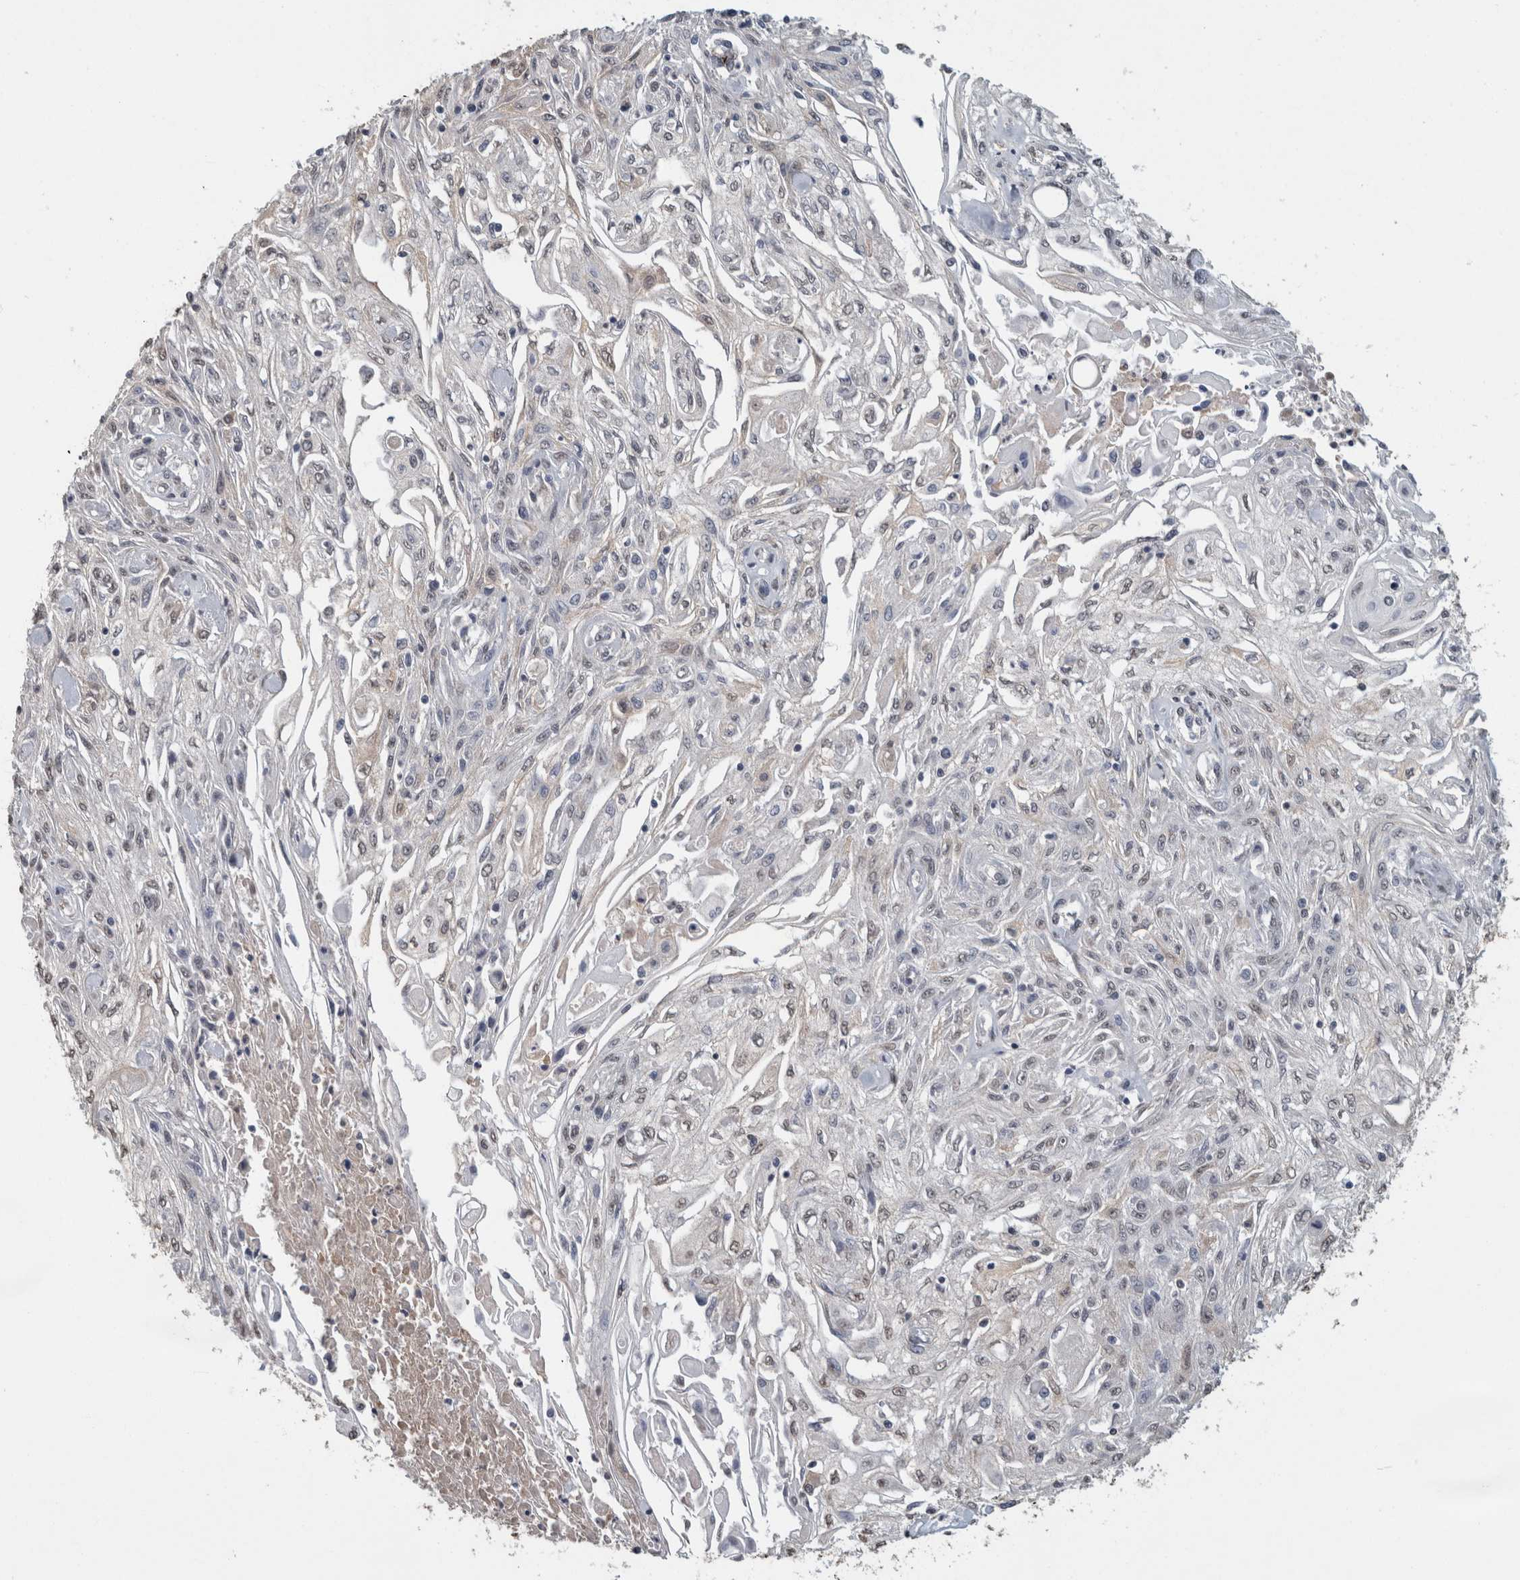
{"staining": {"intensity": "negative", "quantity": "none", "location": "none"}, "tissue": "skin cancer", "cell_type": "Tumor cells", "image_type": "cancer", "snomed": [{"axis": "morphology", "description": "Squamous cell carcinoma, NOS"}, {"axis": "morphology", "description": "Squamous cell carcinoma, metastatic, NOS"}, {"axis": "topography", "description": "Skin"}, {"axis": "topography", "description": "Lymph node"}], "caption": "High power microscopy image of an IHC photomicrograph of skin metastatic squamous cell carcinoma, revealing no significant positivity in tumor cells.", "gene": "LTBP1", "patient": {"sex": "male", "age": 75}}